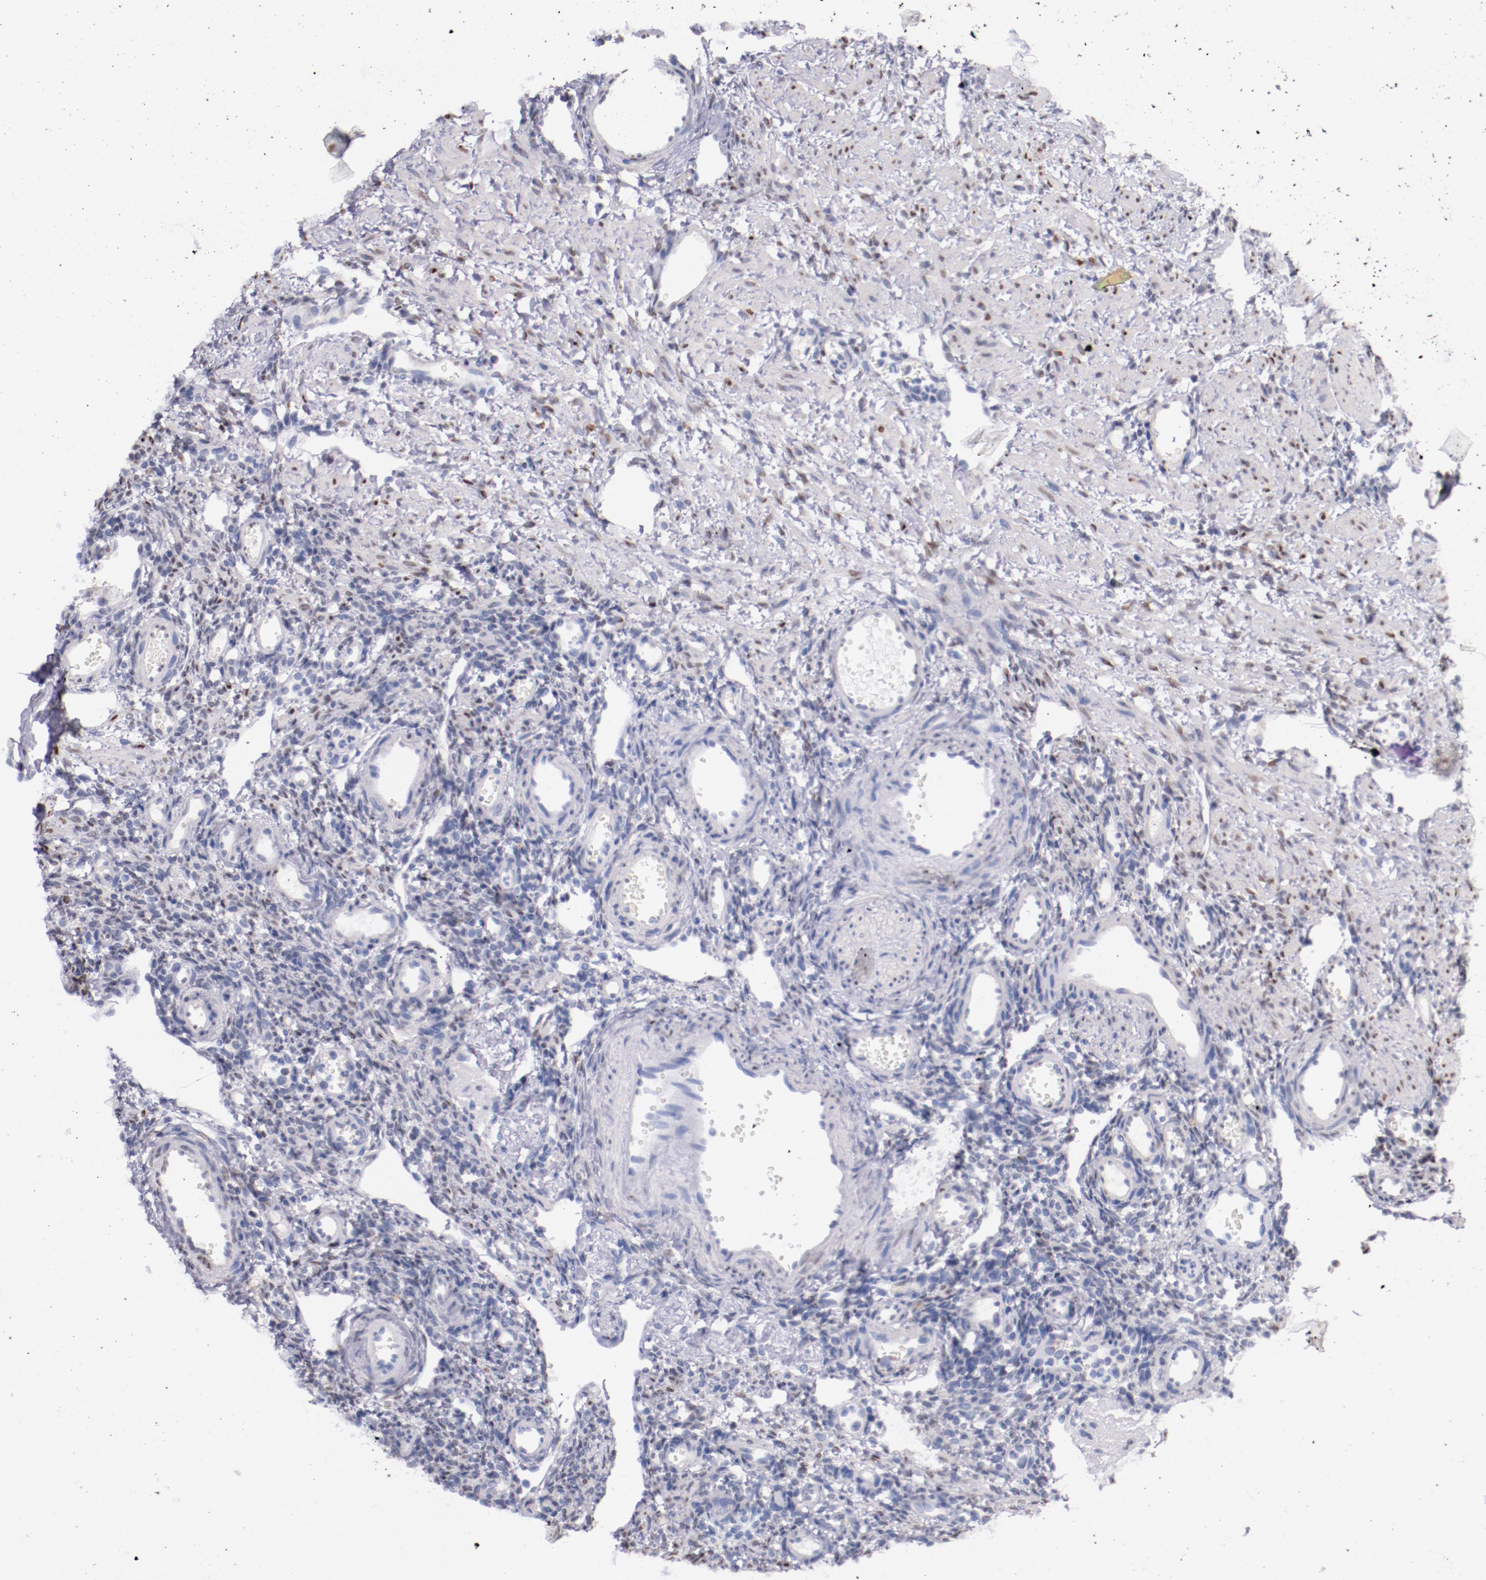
{"staining": {"intensity": "negative", "quantity": "none", "location": "none"}, "tissue": "ovary", "cell_type": "Follicle cells", "image_type": "normal", "snomed": [{"axis": "morphology", "description": "Normal tissue, NOS"}, {"axis": "topography", "description": "Ovary"}], "caption": "Immunohistochemical staining of normal human ovary exhibits no significant staining in follicle cells.", "gene": "SRF", "patient": {"sex": "female", "age": 33}}